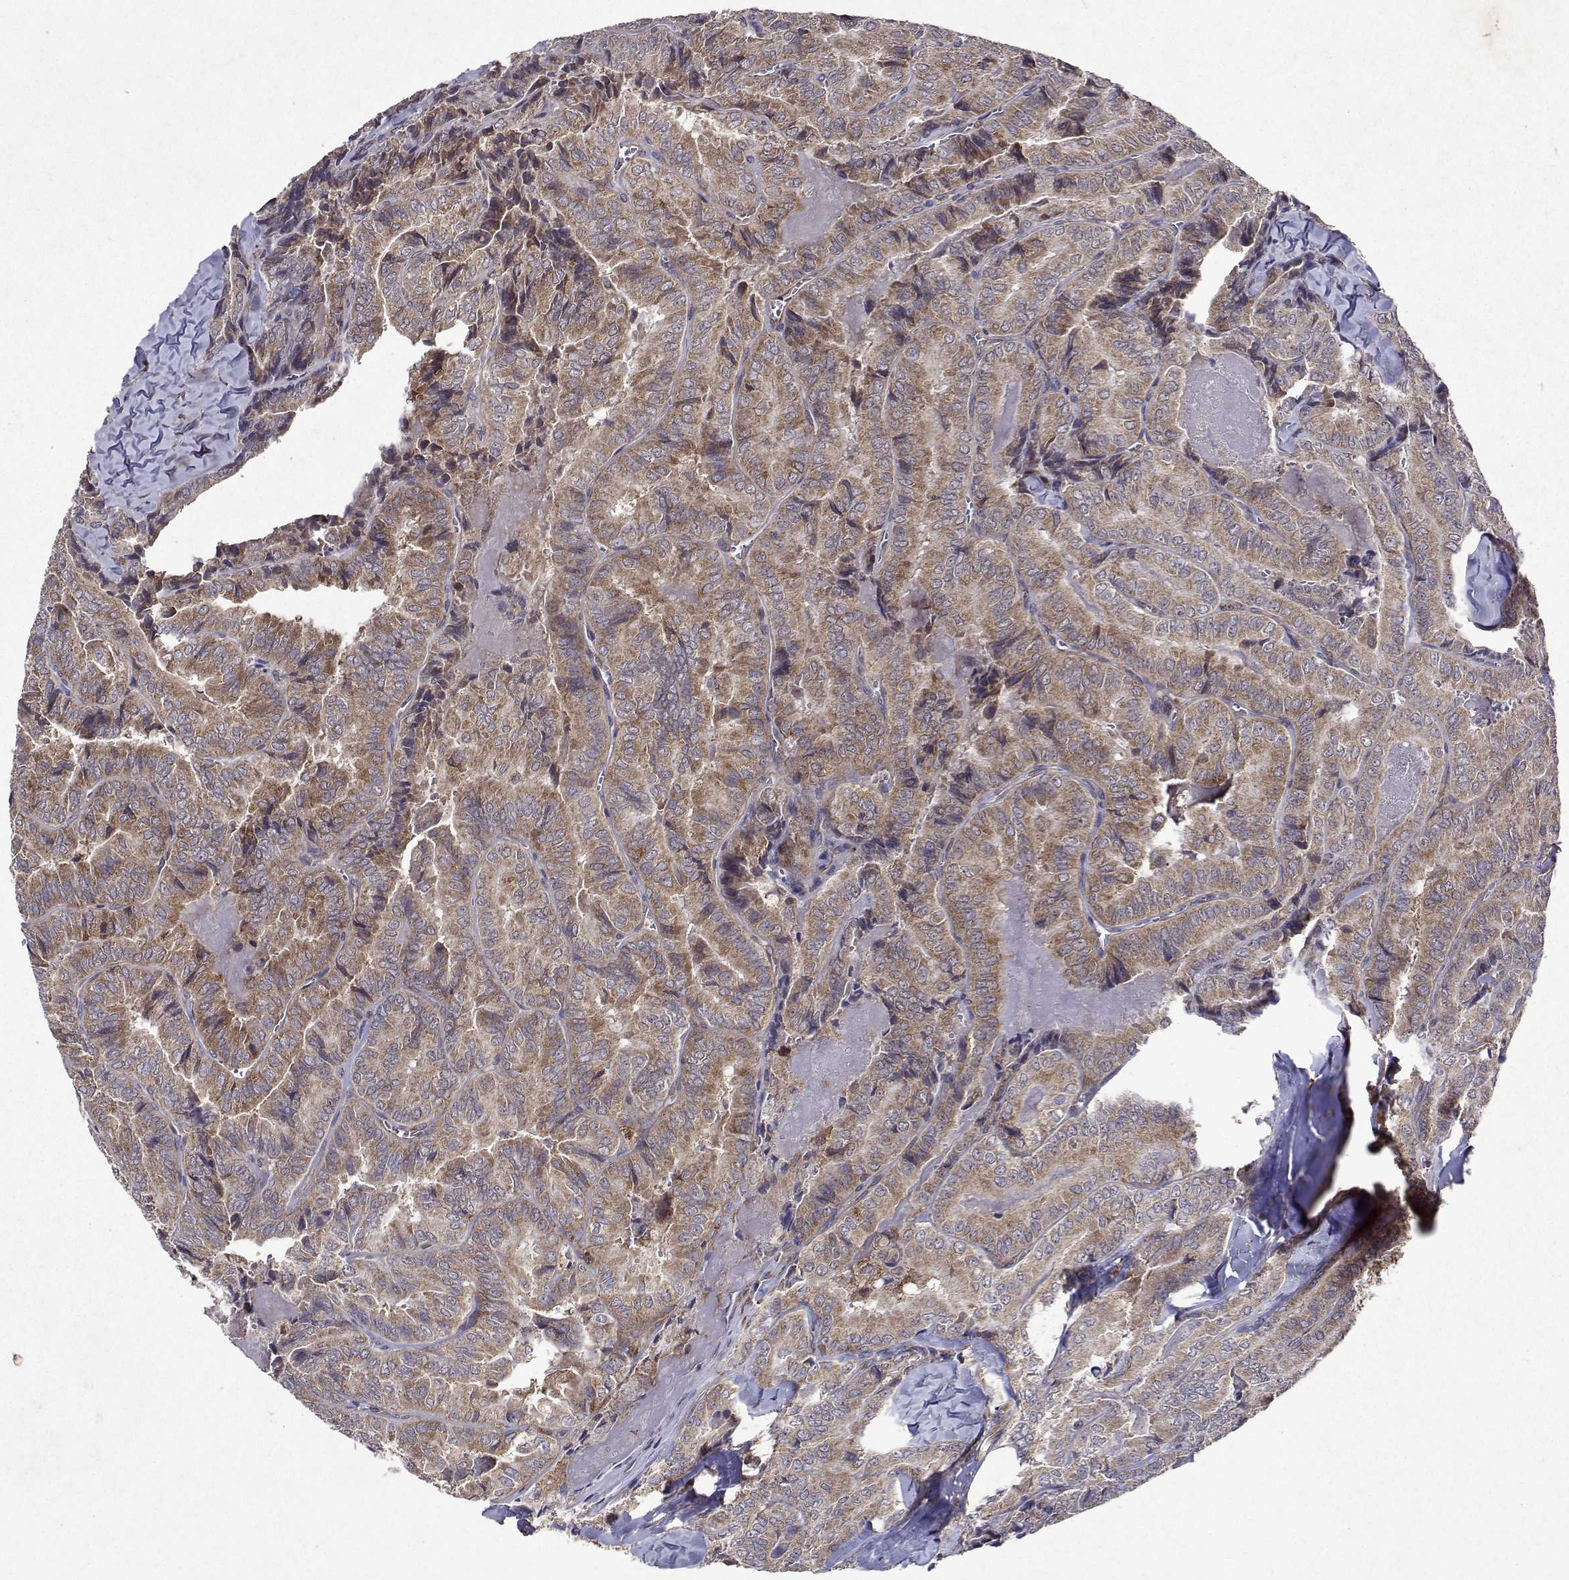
{"staining": {"intensity": "weak", "quantity": ">75%", "location": "cytoplasmic/membranous"}, "tissue": "thyroid cancer", "cell_type": "Tumor cells", "image_type": "cancer", "snomed": [{"axis": "morphology", "description": "Papillary adenocarcinoma, NOS"}, {"axis": "topography", "description": "Thyroid gland"}], "caption": "About >75% of tumor cells in human thyroid cancer exhibit weak cytoplasmic/membranous protein positivity as visualized by brown immunohistochemical staining.", "gene": "TARBP2", "patient": {"sex": "female", "age": 75}}